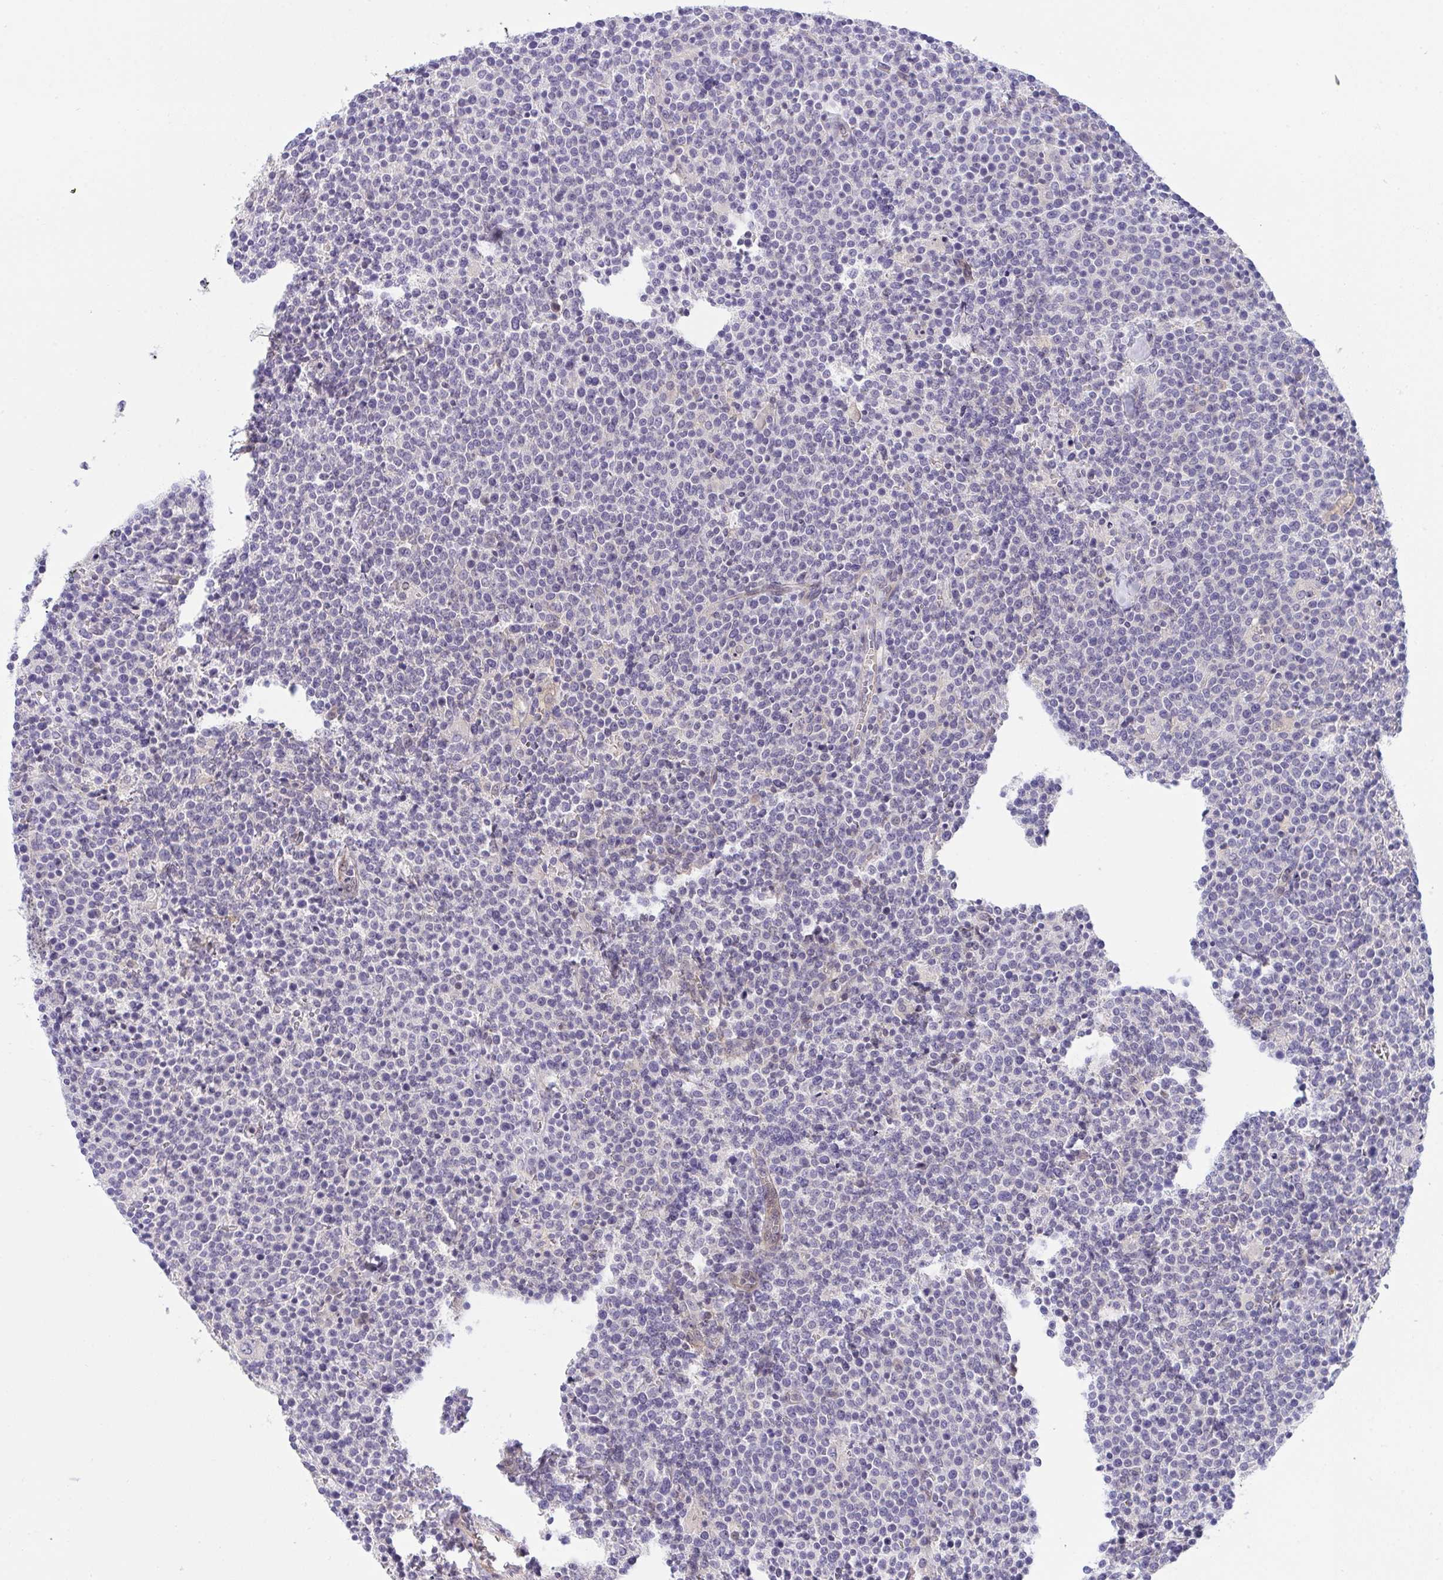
{"staining": {"intensity": "negative", "quantity": "none", "location": "none"}, "tissue": "lymphoma", "cell_type": "Tumor cells", "image_type": "cancer", "snomed": [{"axis": "morphology", "description": "Malignant lymphoma, non-Hodgkin's type, High grade"}, {"axis": "topography", "description": "Lymph node"}], "caption": "Tumor cells show no significant positivity in high-grade malignant lymphoma, non-Hodgkin's type. (DAB (3,3'-diaminobenzidine) IHC with hematoxylin counter stain).", "gene": "HOXD12", "patient": {"sex": "male", "age": 61}}